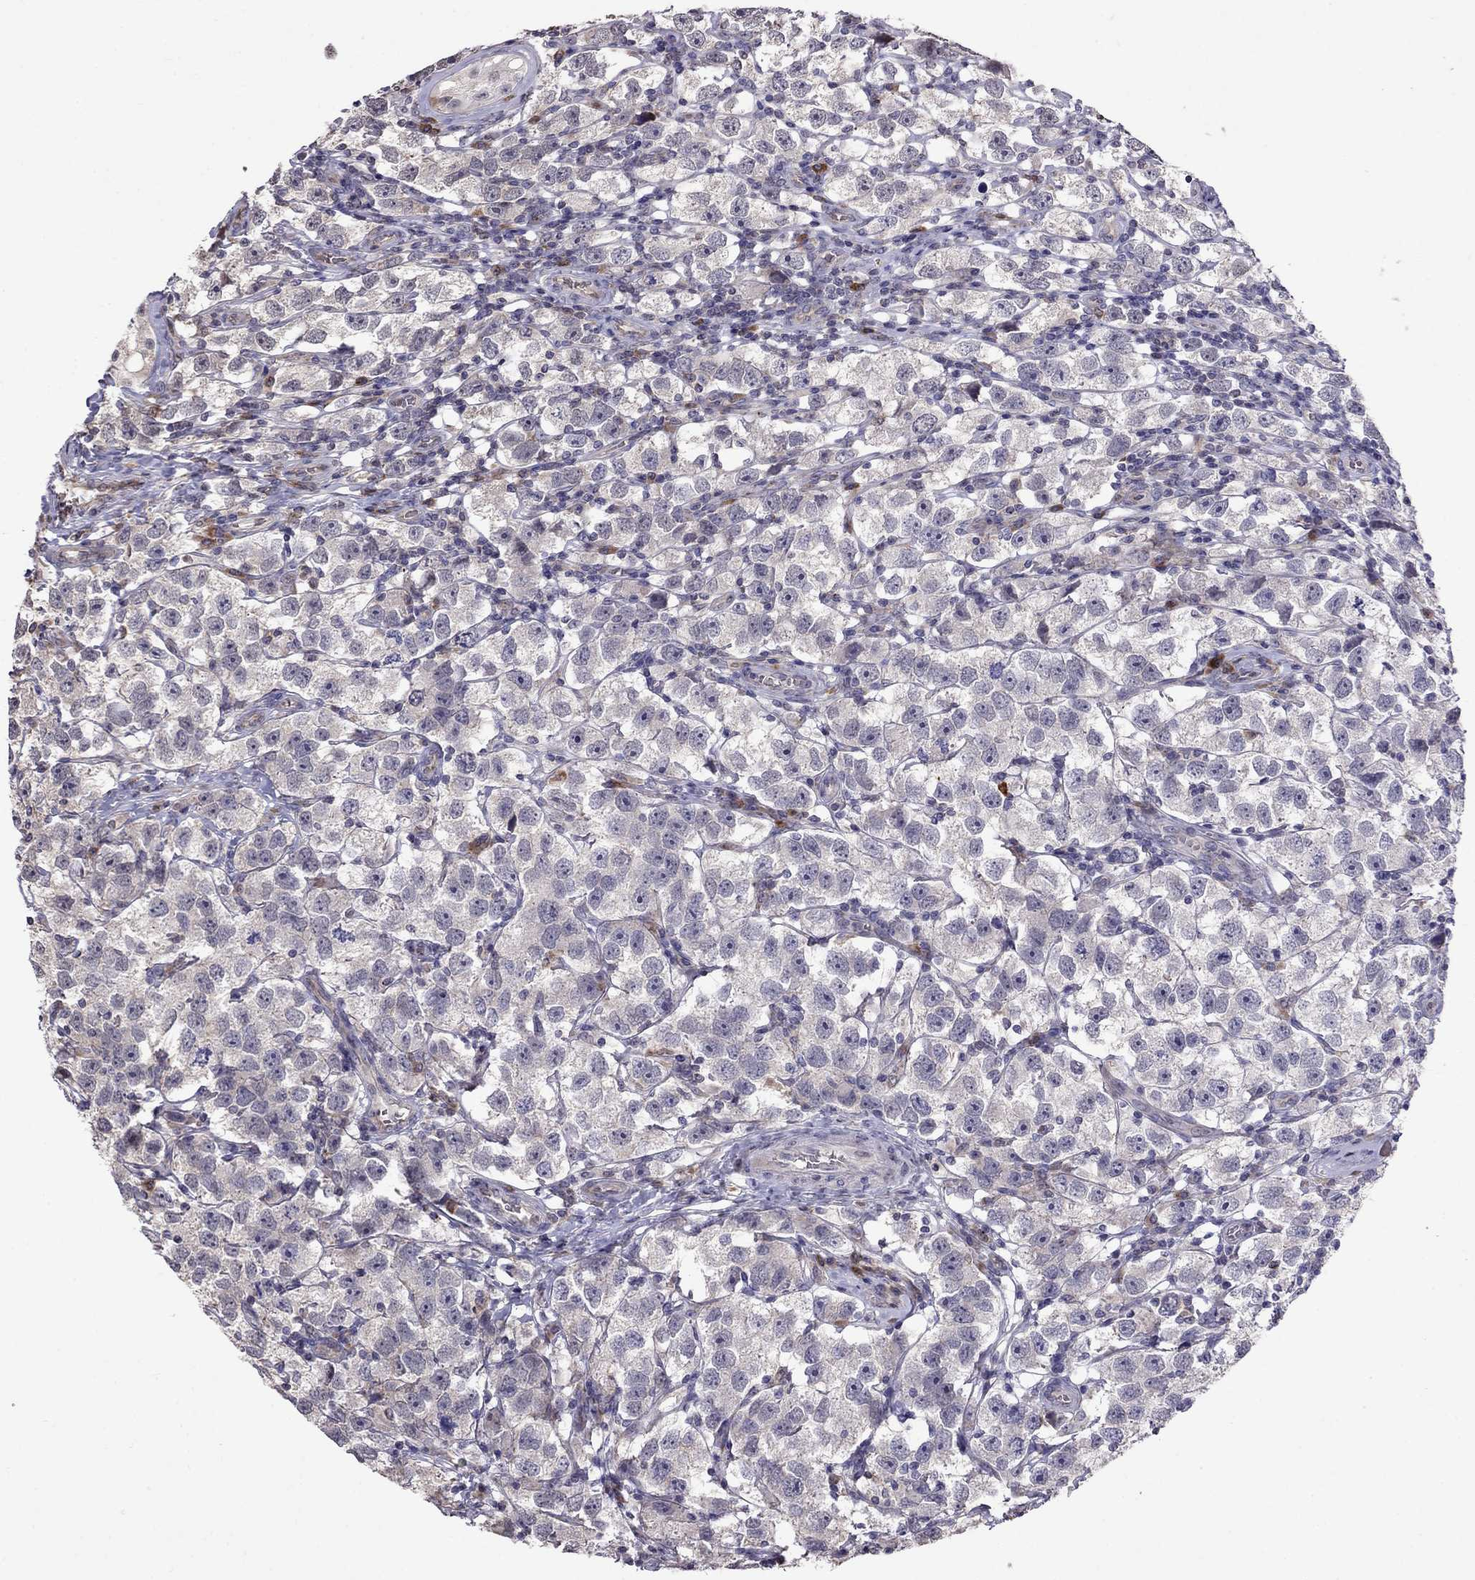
{"staining": {"intensity": "negative", "quantity": "none", "location": "none"}, "tissue": "testis cancer", "cell_type": "Tumor cells", "image_type": "cancer", "snomed": [{"axis": "morphology", "description": "Seminoma, NOS"}, {"axis": "topography", "description": "Testis"}], "caption": "Tumor cells show no significant positivity in testis cancer (seminoma). (Immunohistochemistry (ihc), brightfield microscopy, high magnification).", "gene": "ADAM28", "patient": {"sex": "male", "age": 26}}